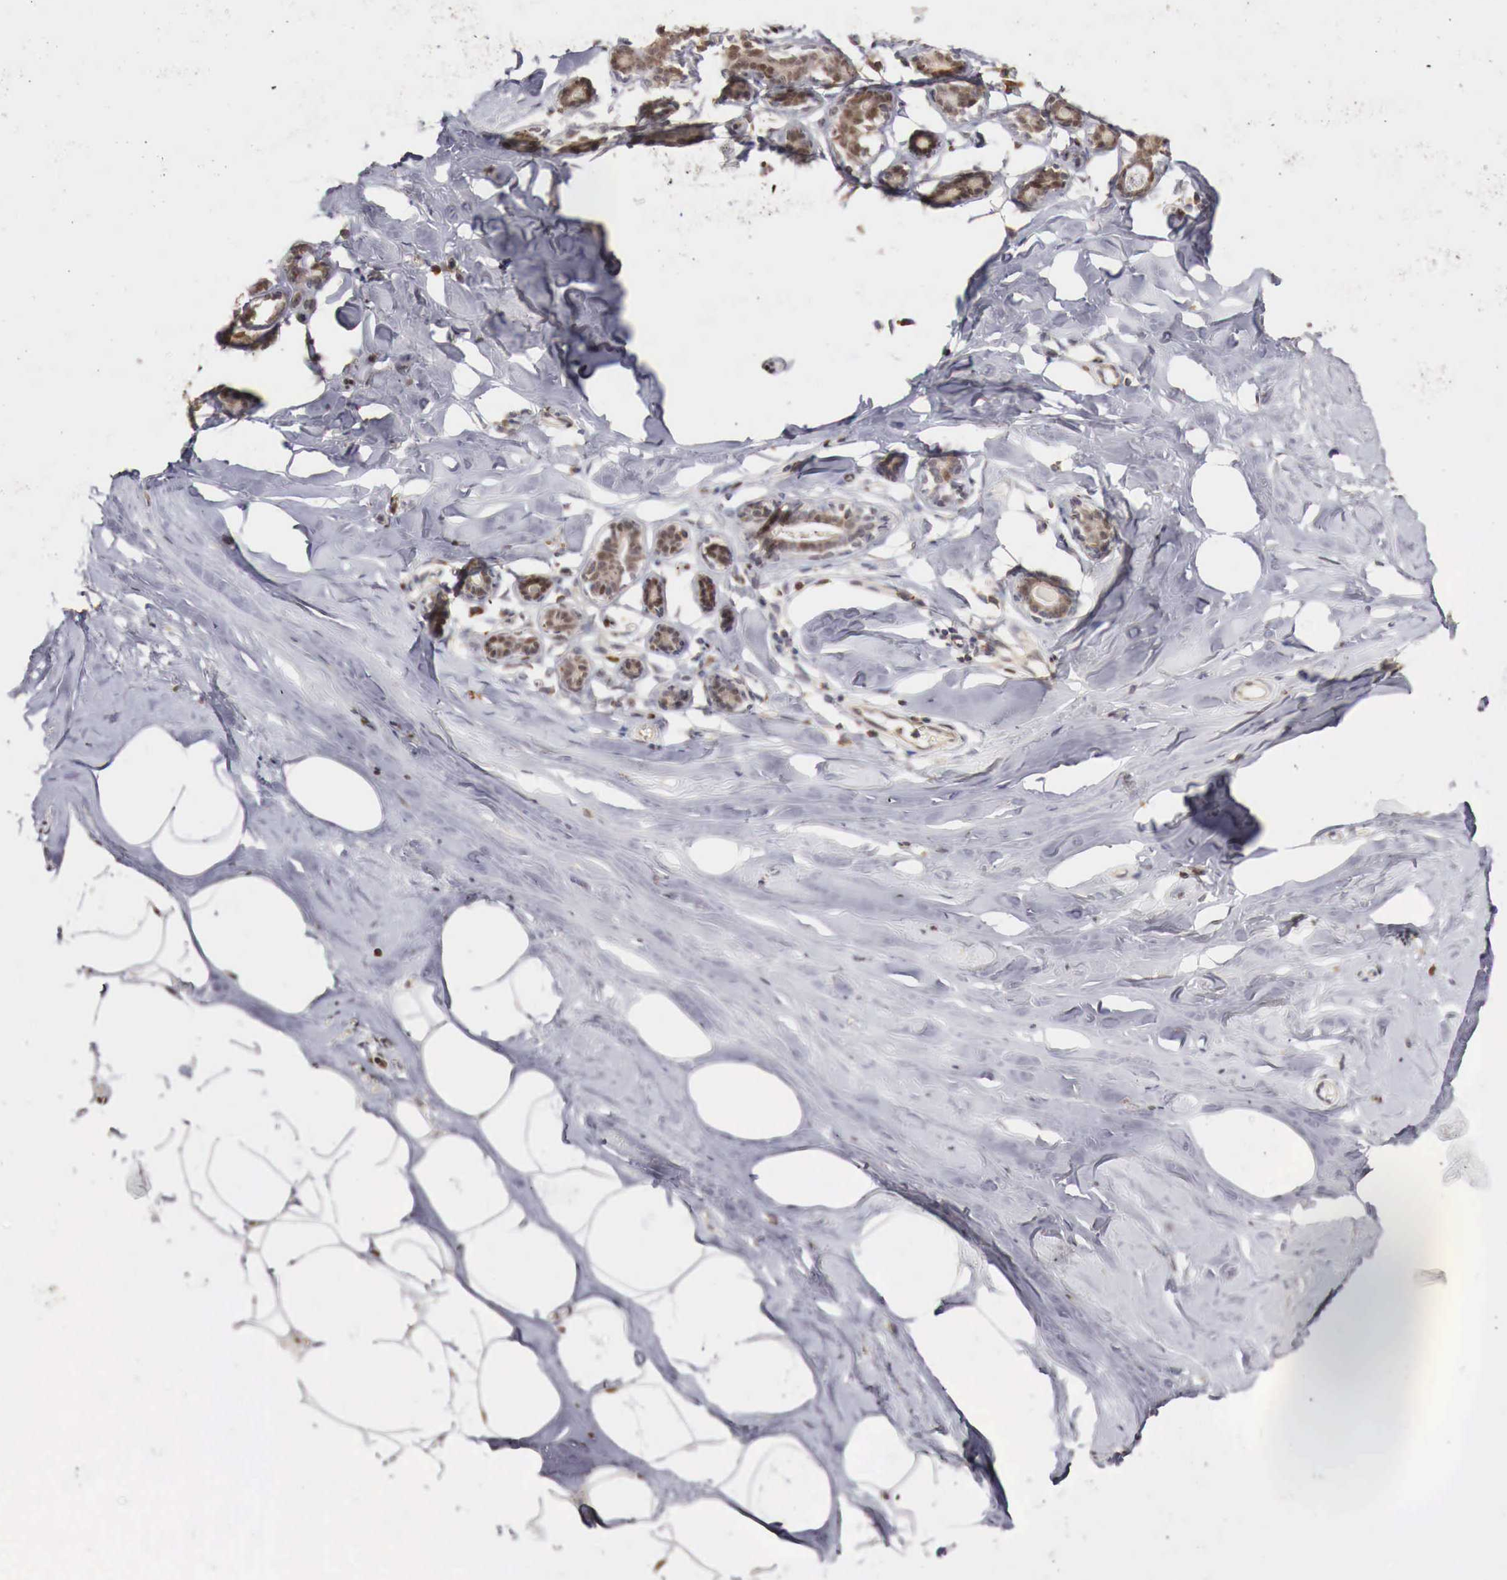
{"staining": {"intensity": "negative", "quantity": "none", "location": "none"}, "tissue": "breast", "cell_type": "Adipocytes", "image_type": "normal", "snomed": [{"axis": "morphology", "description": "Normal tissue, NOS"}, {"axis": "topography", "description": "Breast"}], "caption": "DAB (3,3'-diaminobenzidine) immunohistochemical staining of unremarkable breast demonstrates no significant expression in adipocytes.", "gene": "KHDRBS2", "patient": {"sex": "female", "age": 45}}